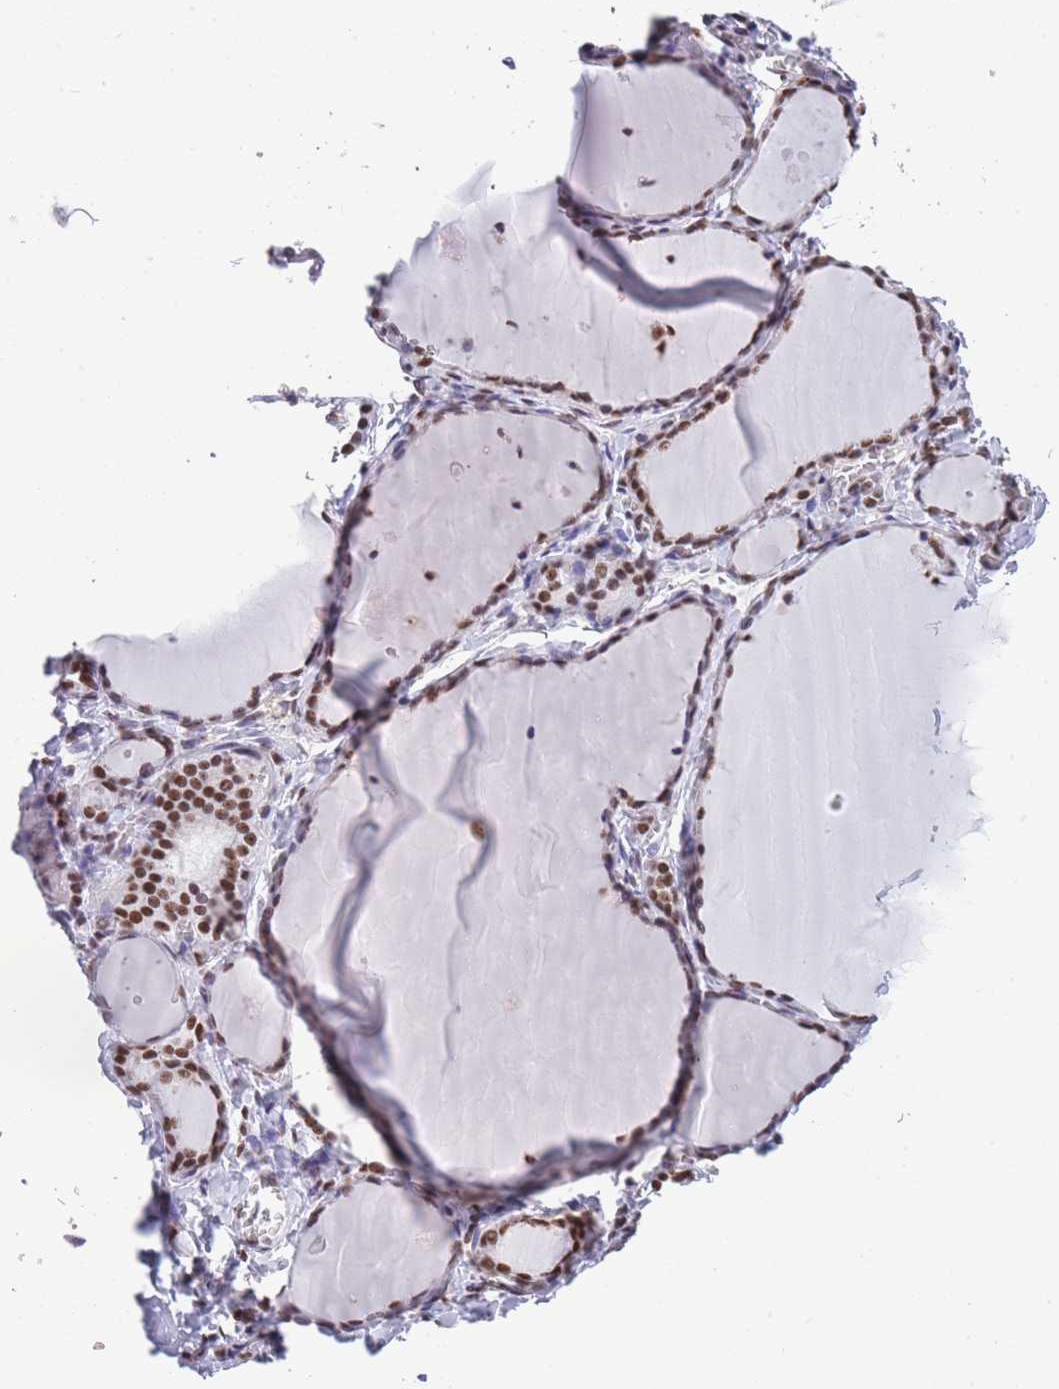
{"staining": {"intensity": "strong", "quantity": ">75%", "location": "nuclear"}, "tissue": "thyroid gland", "cell_type": "Glandular cells", "image_type": "normal", "snomed": [{"axis": "morphology", "description": "Normal tissue, NOS"}, {"axis": "topography", "description": "Thyroid gland"}], "caption": "An immunohistochemistry (IHC) histopathology image of unremarkable tissue is shown. Protein staining in brown highlights strong nuclear positivity in thyroid gland within glandular cells. (DAB (3,3'-diaminobenzidine) IHC, brown staining for protein, blue staining for nuclei).", "gene": "EVC2", "patient": {"sex": "female", "age": 42}}